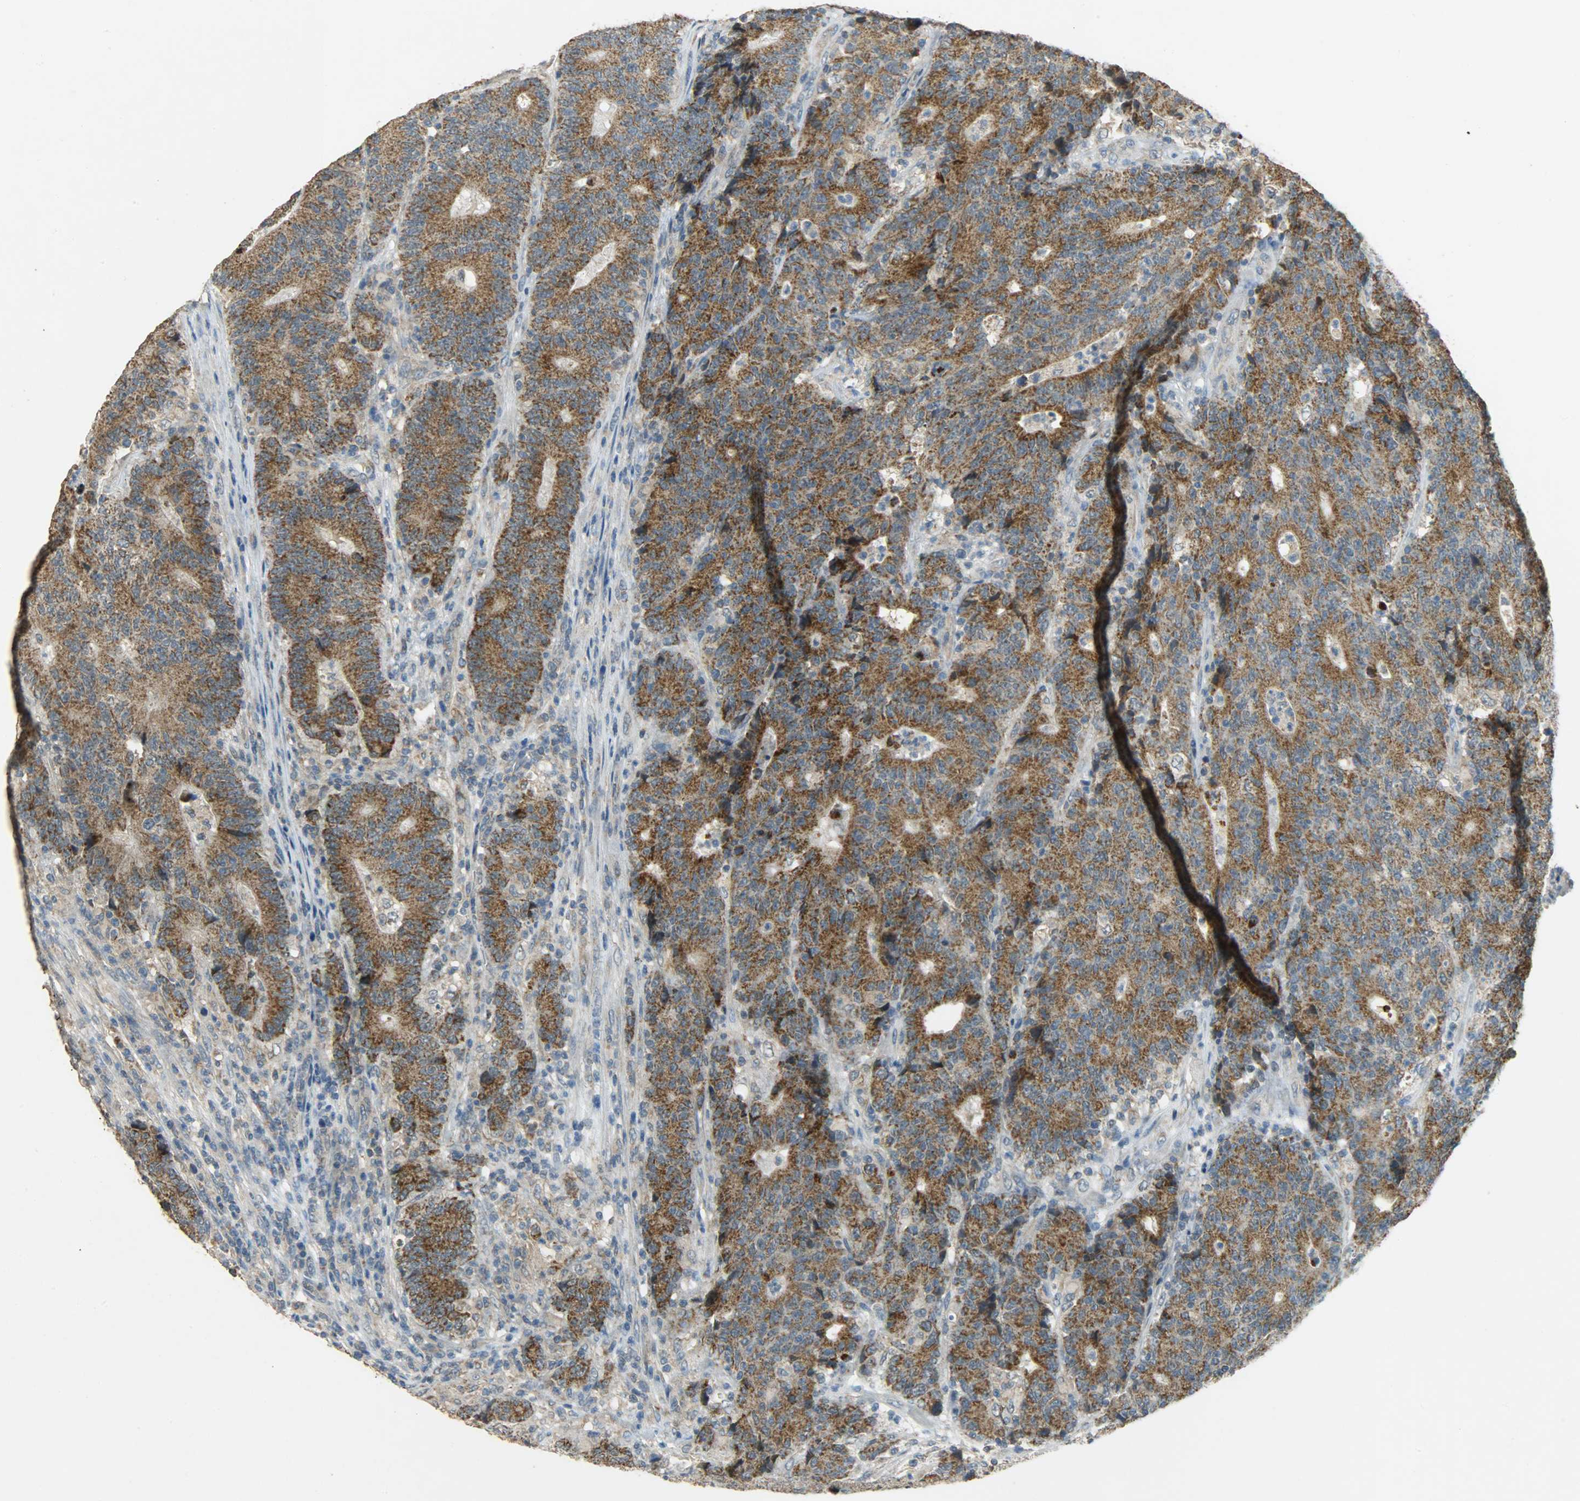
{"staining": {"intensity": "moderate", "quantity": ">75%", "location": "cytoplasmic/membranous"}, "tissue": "colorectal cancer", "cell_type": "Tumor cells", "image_type": "cancer", "snomed": [{"axis": "morphology", "description": "Normal tissue, NOS"}, {"axis": "morphology", "description": "Adenocarcinoma, NOS"}, {"axis": "topography", "description": "Colon"}], "caption": "This image shows IHC staining of human colorectal cancer (adenocarcinoma), with medium moderate cytoplasmic/membranous positivity in approximately >75% of tumor cells.", "gene": "HDHD5", "patient": {"sex": "female", "age": 75}}